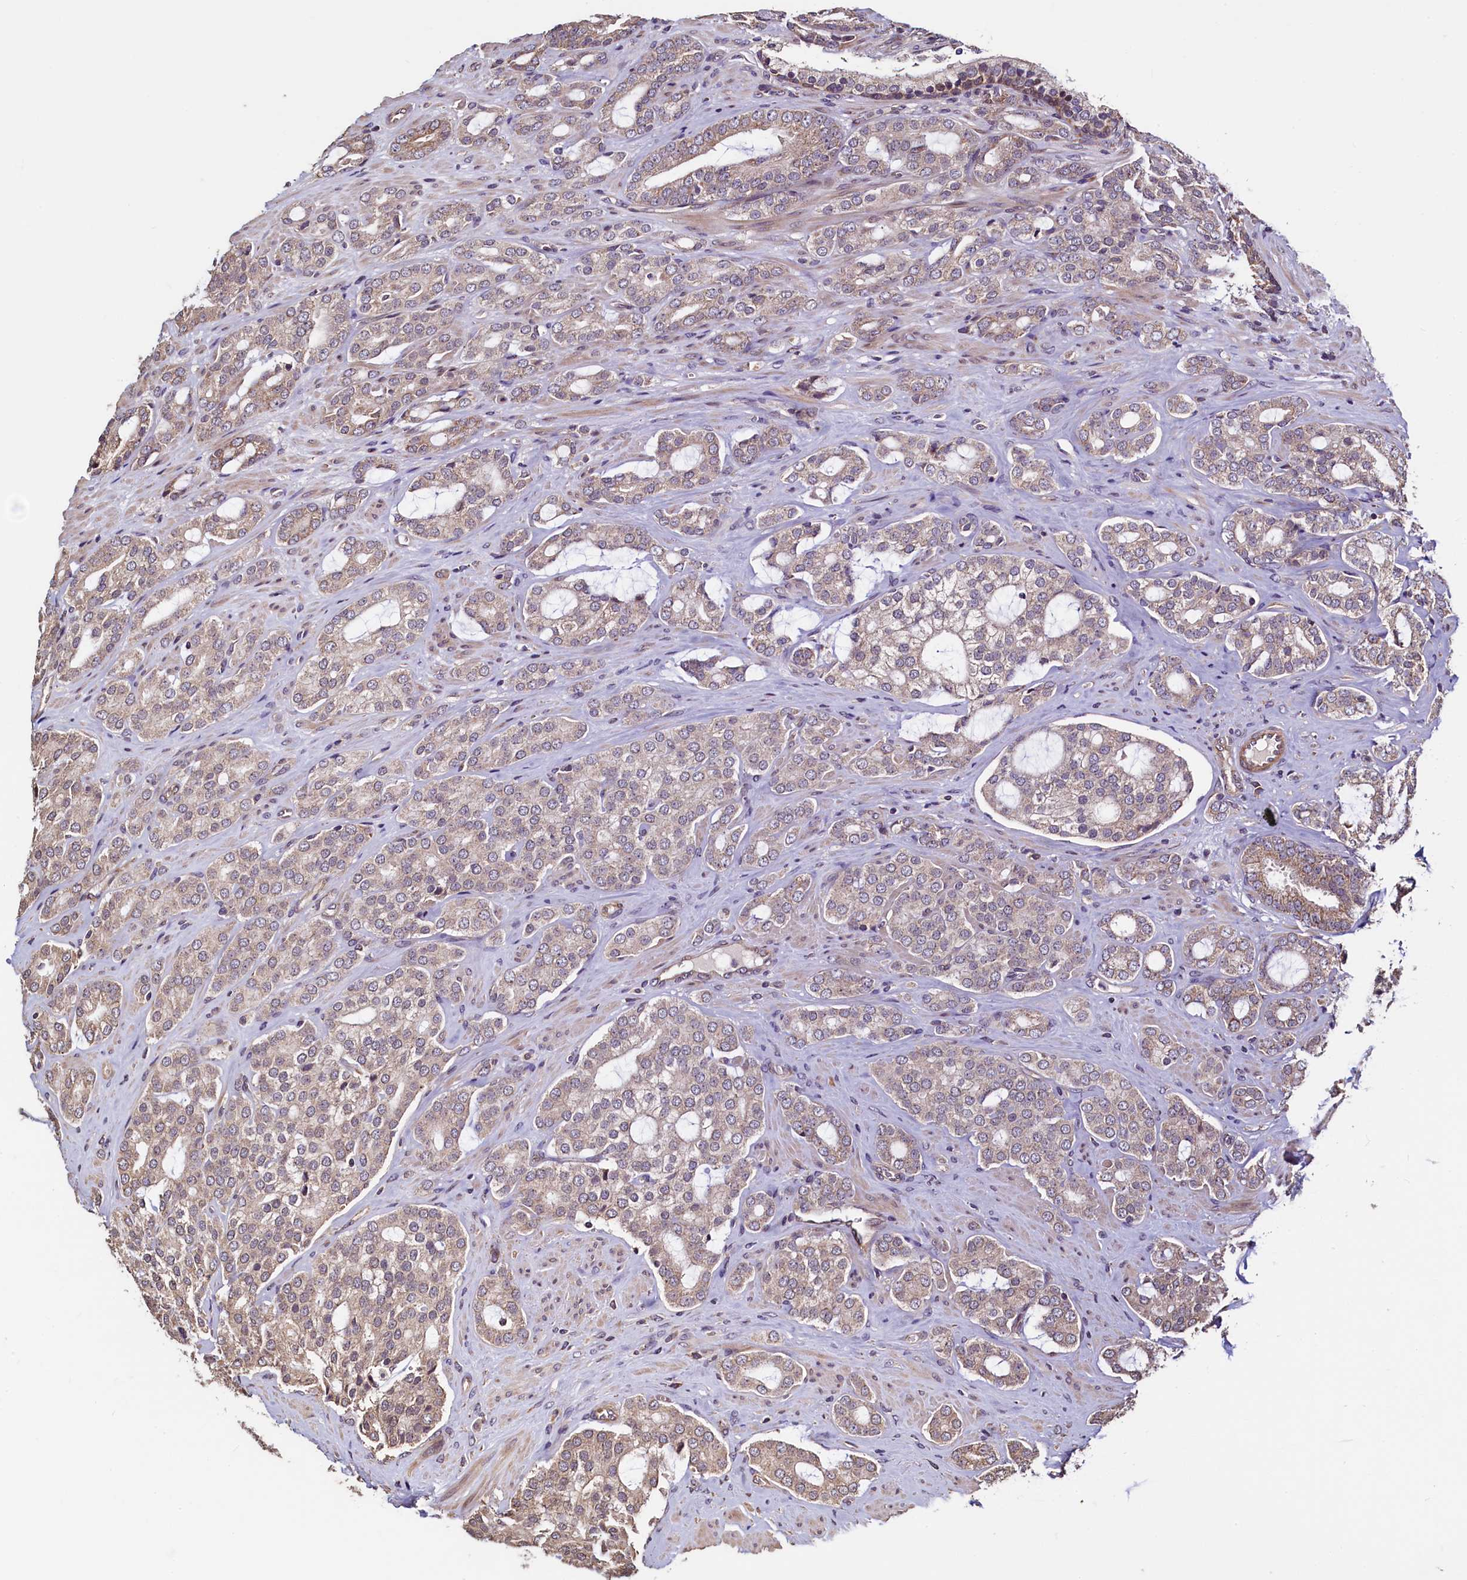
{"staining": {"intensity": "weak", "quantity": ">75%", "location": "cytoplasmic/membranous"}, "tissue": "prostate cancer", "cell_type": "Tumor cells", "image_type": "cancer", "snomed": [{"axis": "morphology", "description": "Adenocarcinoma, High grade"}, {"axis": "topography", "description": "Prostate"}], "caption": "Adenocarcinoma (high-grade) (prostate) was stained to show a protein in brown. There is low levels of weak cytoplasmic/membranous positivity in approximately >75% of tumor cells.", "gene": "RBFA", "patient": {"sex": "male", "age": 63}}